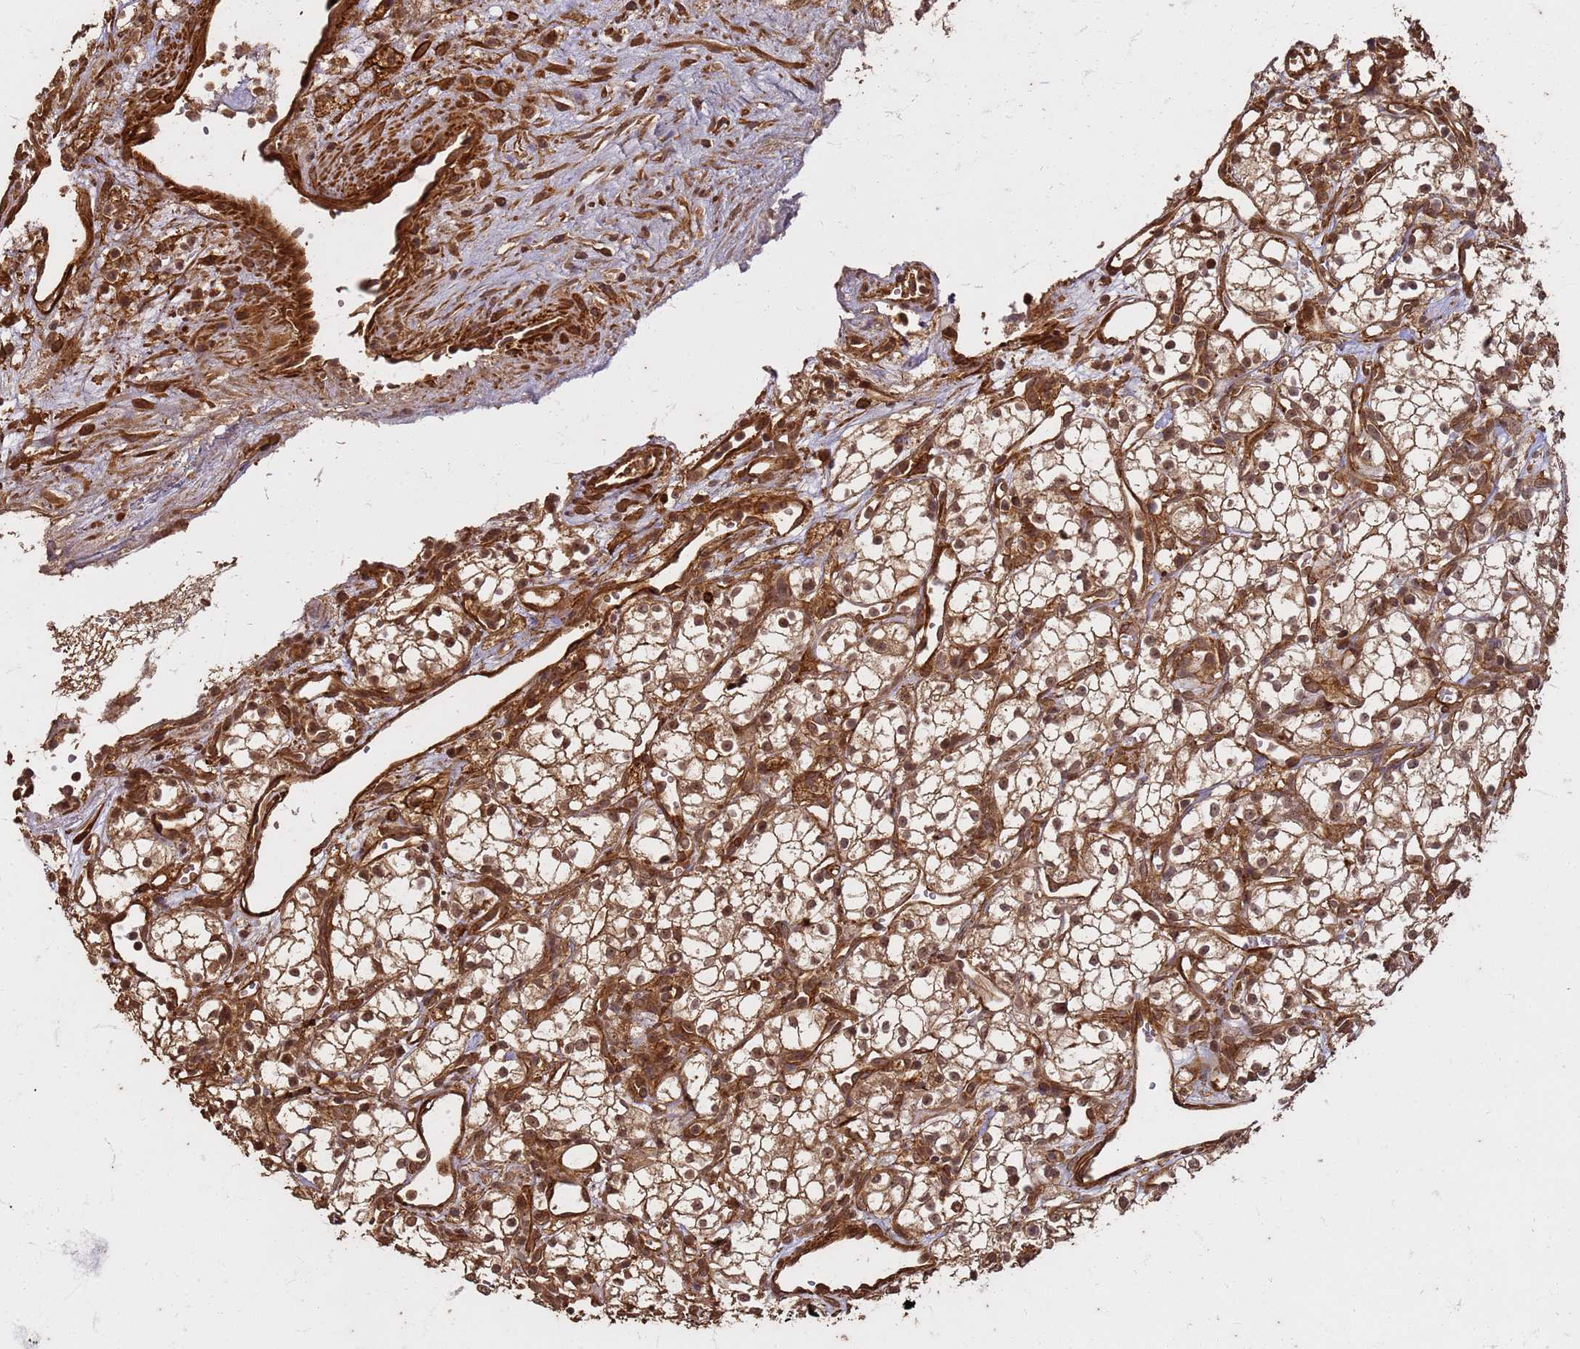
{"staining": {"intensity": "moderate", "quantity": ">75%", "location": "cytoplasmic/membranous,nuclear"}, "tissue": "renal cancer", "cell_type": "Tumor cells", "image_type": "cancer", "snomed": [{"axis": "morphology", "description": "Adenocarcinoma, NOS"}, {"axis": "topography", "description": "Kidney"}], "caption": "Protein expression by immunohistochemistry demonstrates moderate cytoplasmic/membranous and nuclear expression in approximately >75% of tumor cells in renal cancer. (DAB = brown stain, brightfield microscopy at high magnification).", "gene": "KIF26A", "patient": {"sex": "male", "age": 59}}